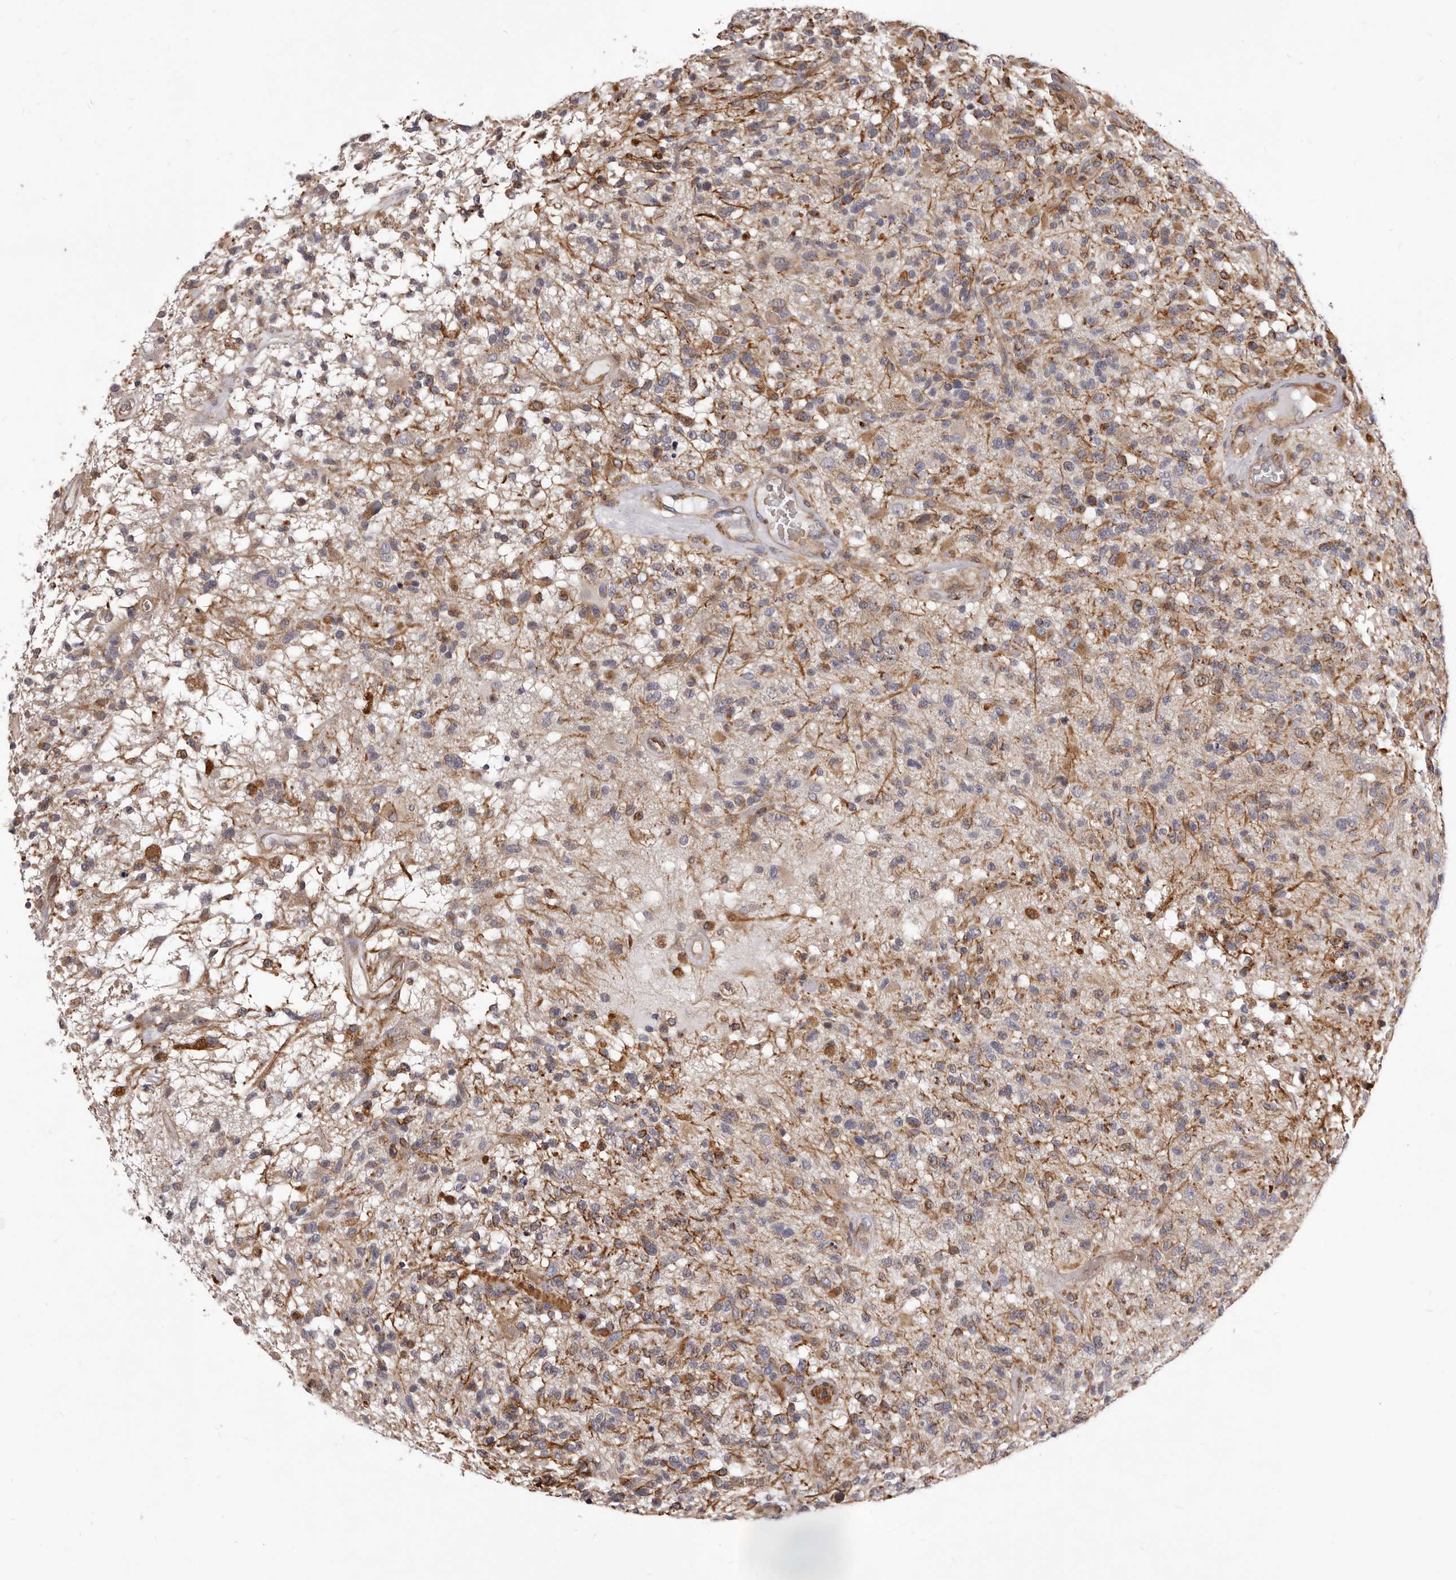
{"staining": {"intensity": "moderate", "quantity": "<25%", "location": "cytoplasmic/membranous"}, "tissue": "glioma", "cell_type": "Tumor cells", "image_type": "cancer", "snomed": [{"axis": "morphology", "description": "Glioma, malignant, High grade"}, {"axis": "morphology", "description": "Glioblastoma, NOS"}, {"axis": "topography", "description": "Brain"}], "caption": "Immunohistochemistry (IHC) of human glioblastoma reveals low levels of moderate cytoplasmic/membranous staining in about <25% of tumor cells.", "gene": "ALPK1", "patient": {"sex": "male", "age": 60}}